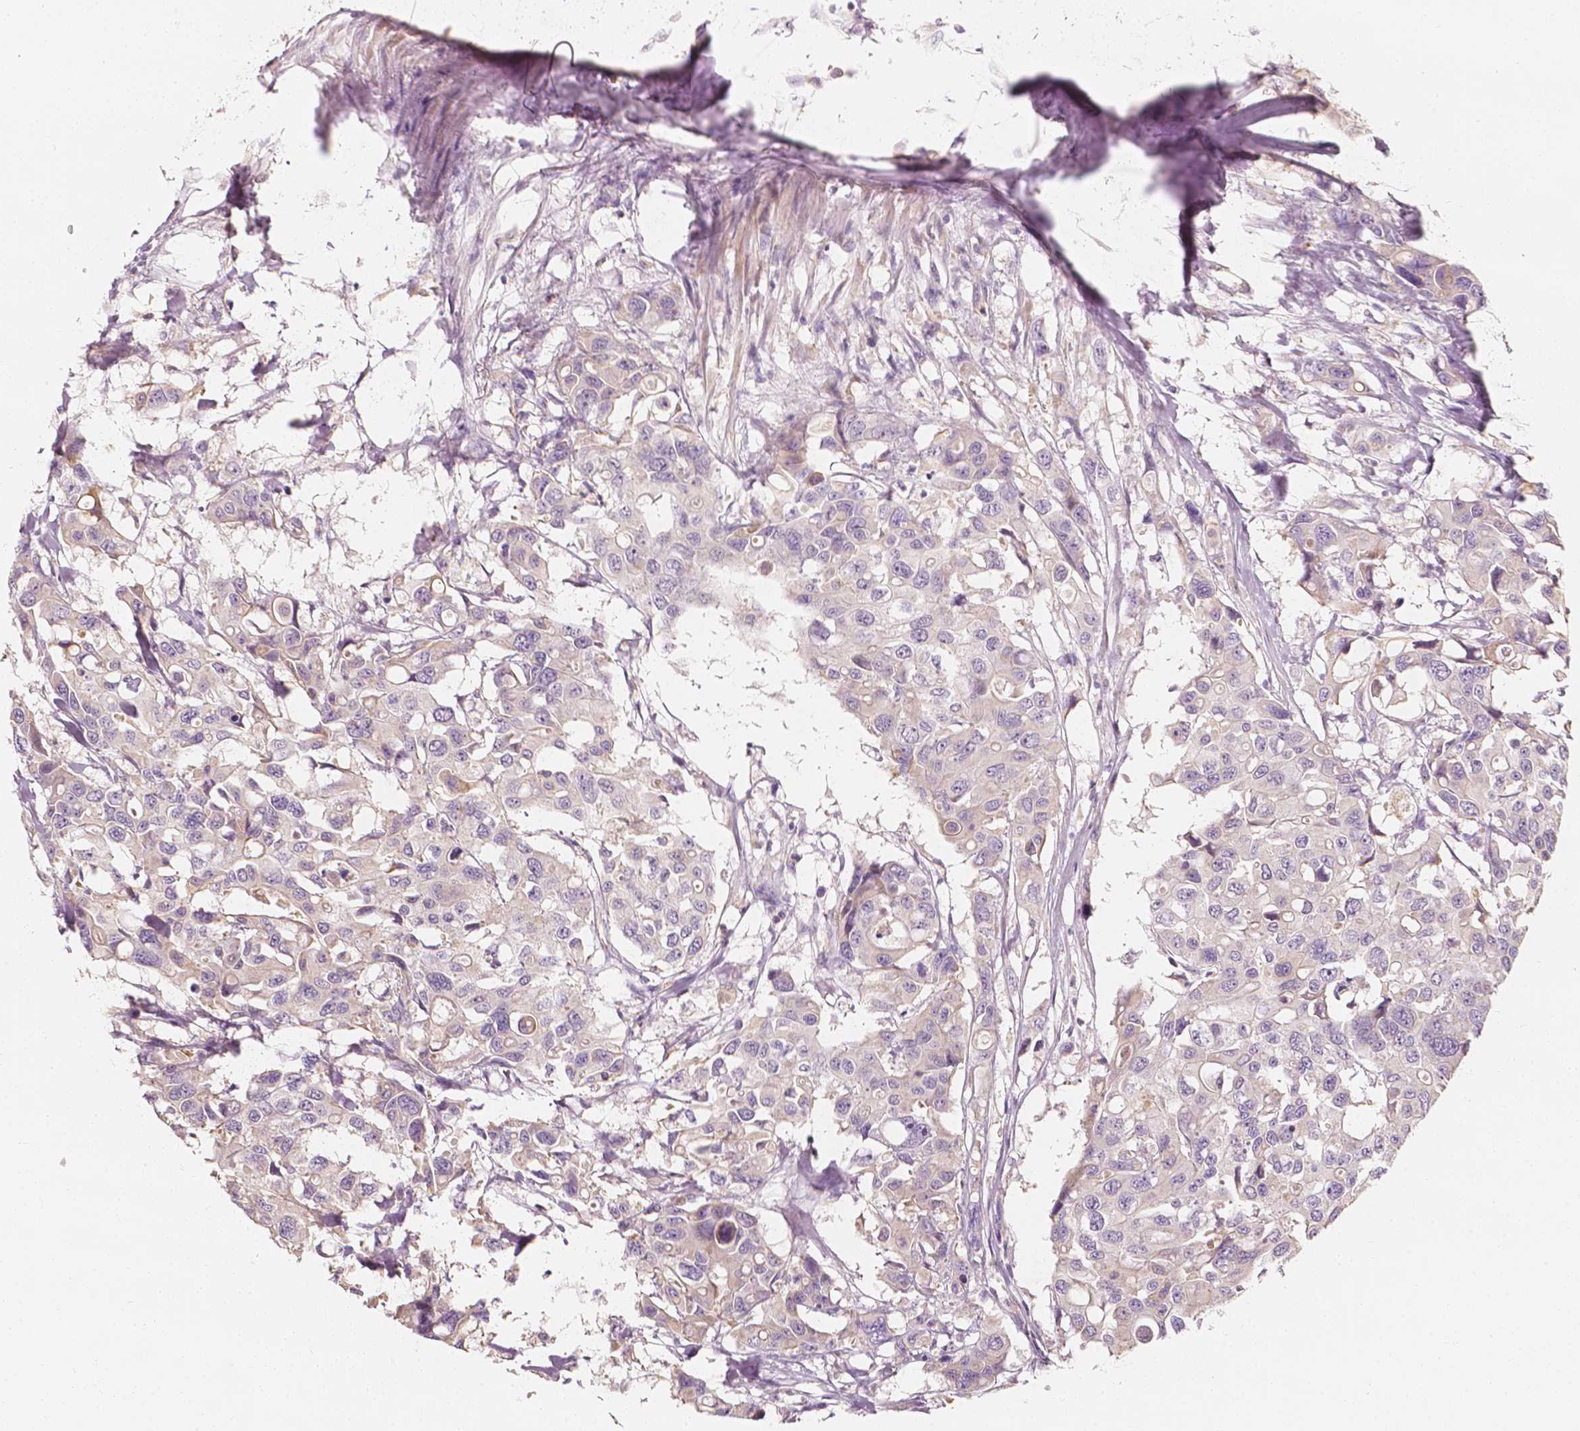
{"staining": {"intensity": "negative", "quantity": "none", "location": "none"}, "tissue": "colorectal cancer", "cell_type": "Tumor cells", "image_type": "cancer", "snomed": [{"axis": "morphology", "description": "Adenocarcinoma, NOS"}, {"axis": "topography", "description": "Colon"}], "caption": "Colorectal adenocarcinoma stained for a protein using immunohistochemistry (IHC) displays no staining tumor cells.", "gene": "SHPK", "patient": {"sex": "male", "age": 77}}